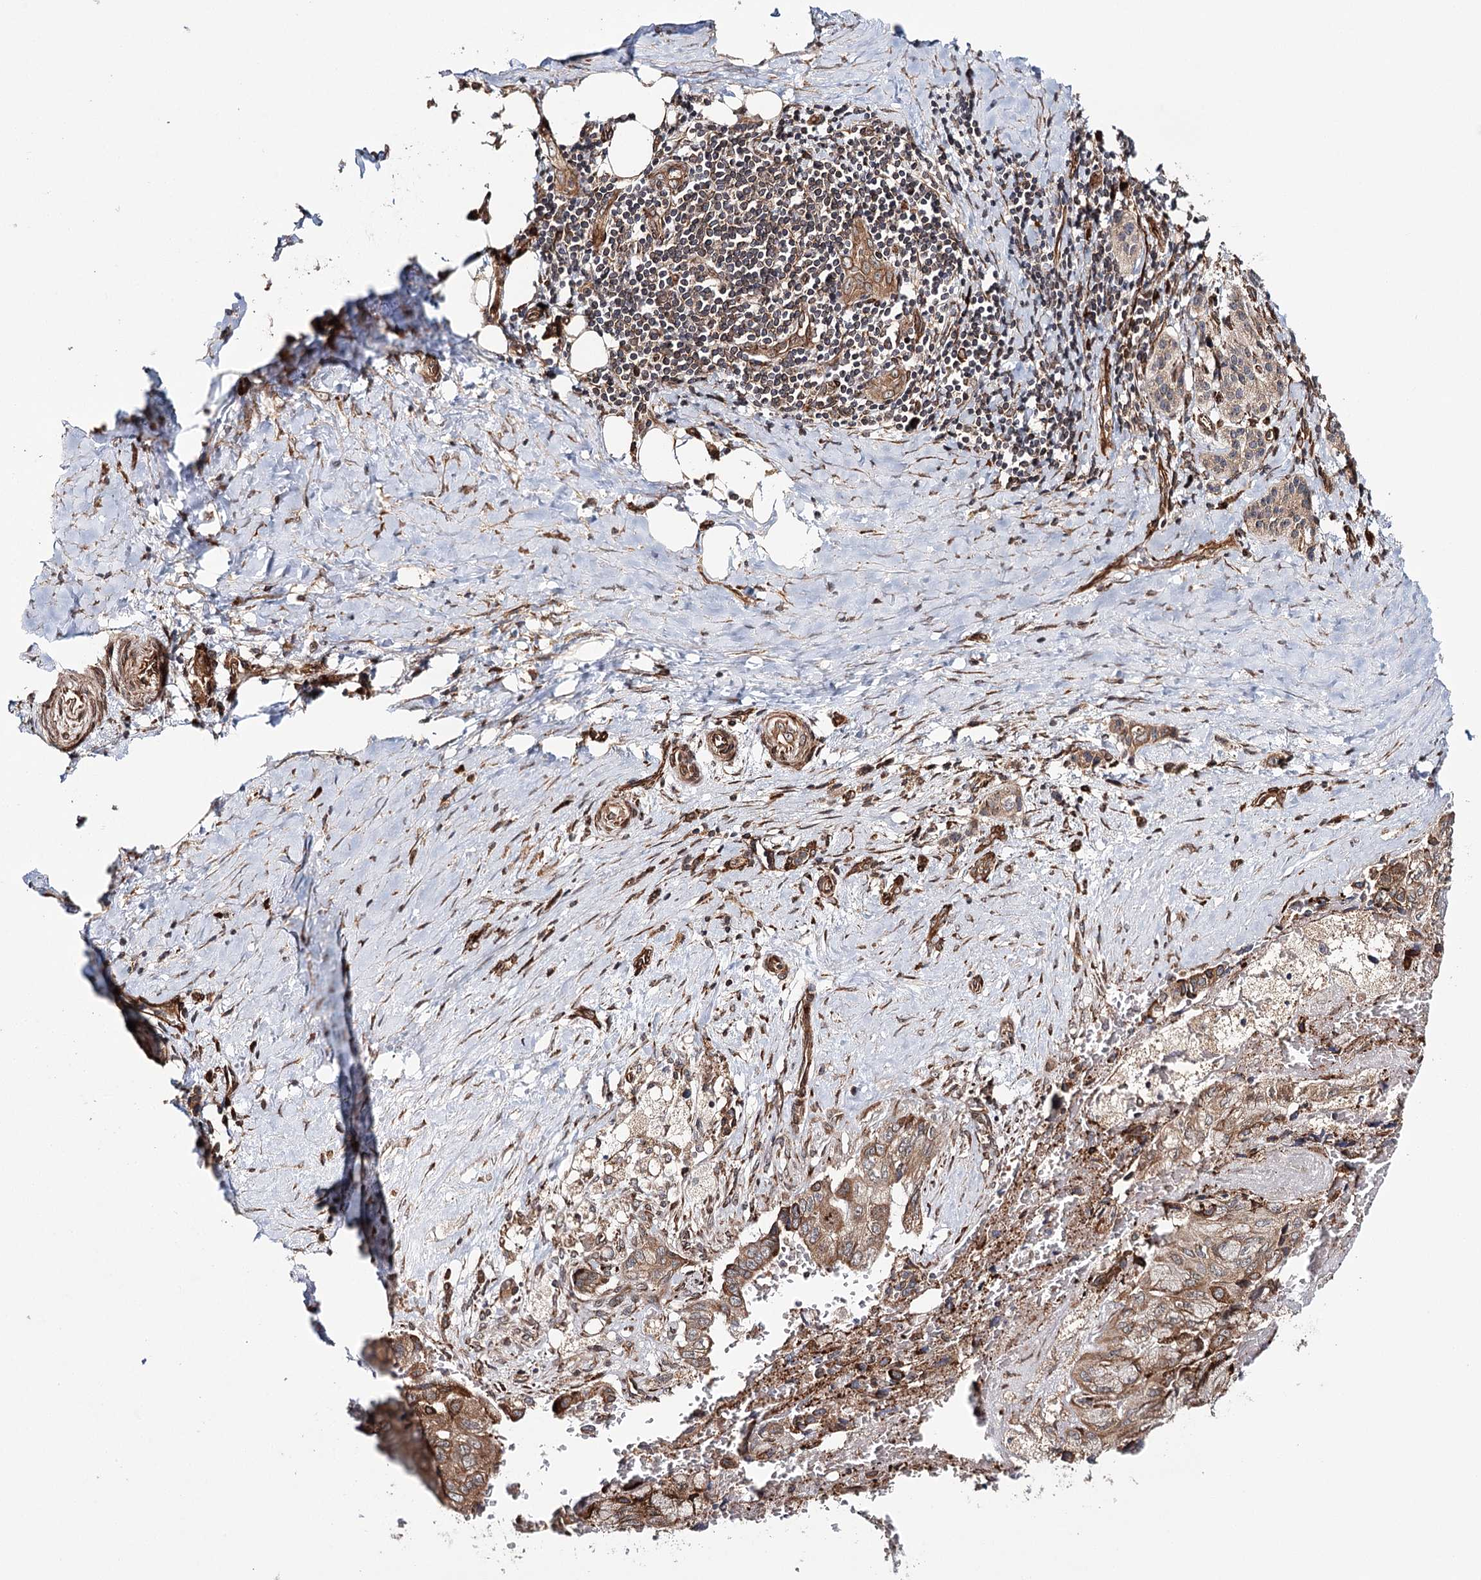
{"staining": {"intensity": "moderate", "quantity": ">75%", "location": "cytoplasmic/membranous"}, "tissue": "pancreatic cancer", "cell_type": "Tumor cells", "image_type": "cancer", "snomed": [{"axis": "morphology", "description": "Adenocarcinoma, NOS"}, {"axis": "topography", "description": "Pancreas"}], "caption": "Moderate cytoplasmic/membranous staining is seen in about >75% of tumor cells in pancreatic cancer.", "gene": "MKNK1", "patient": {"sex": "male", "age": 51}}